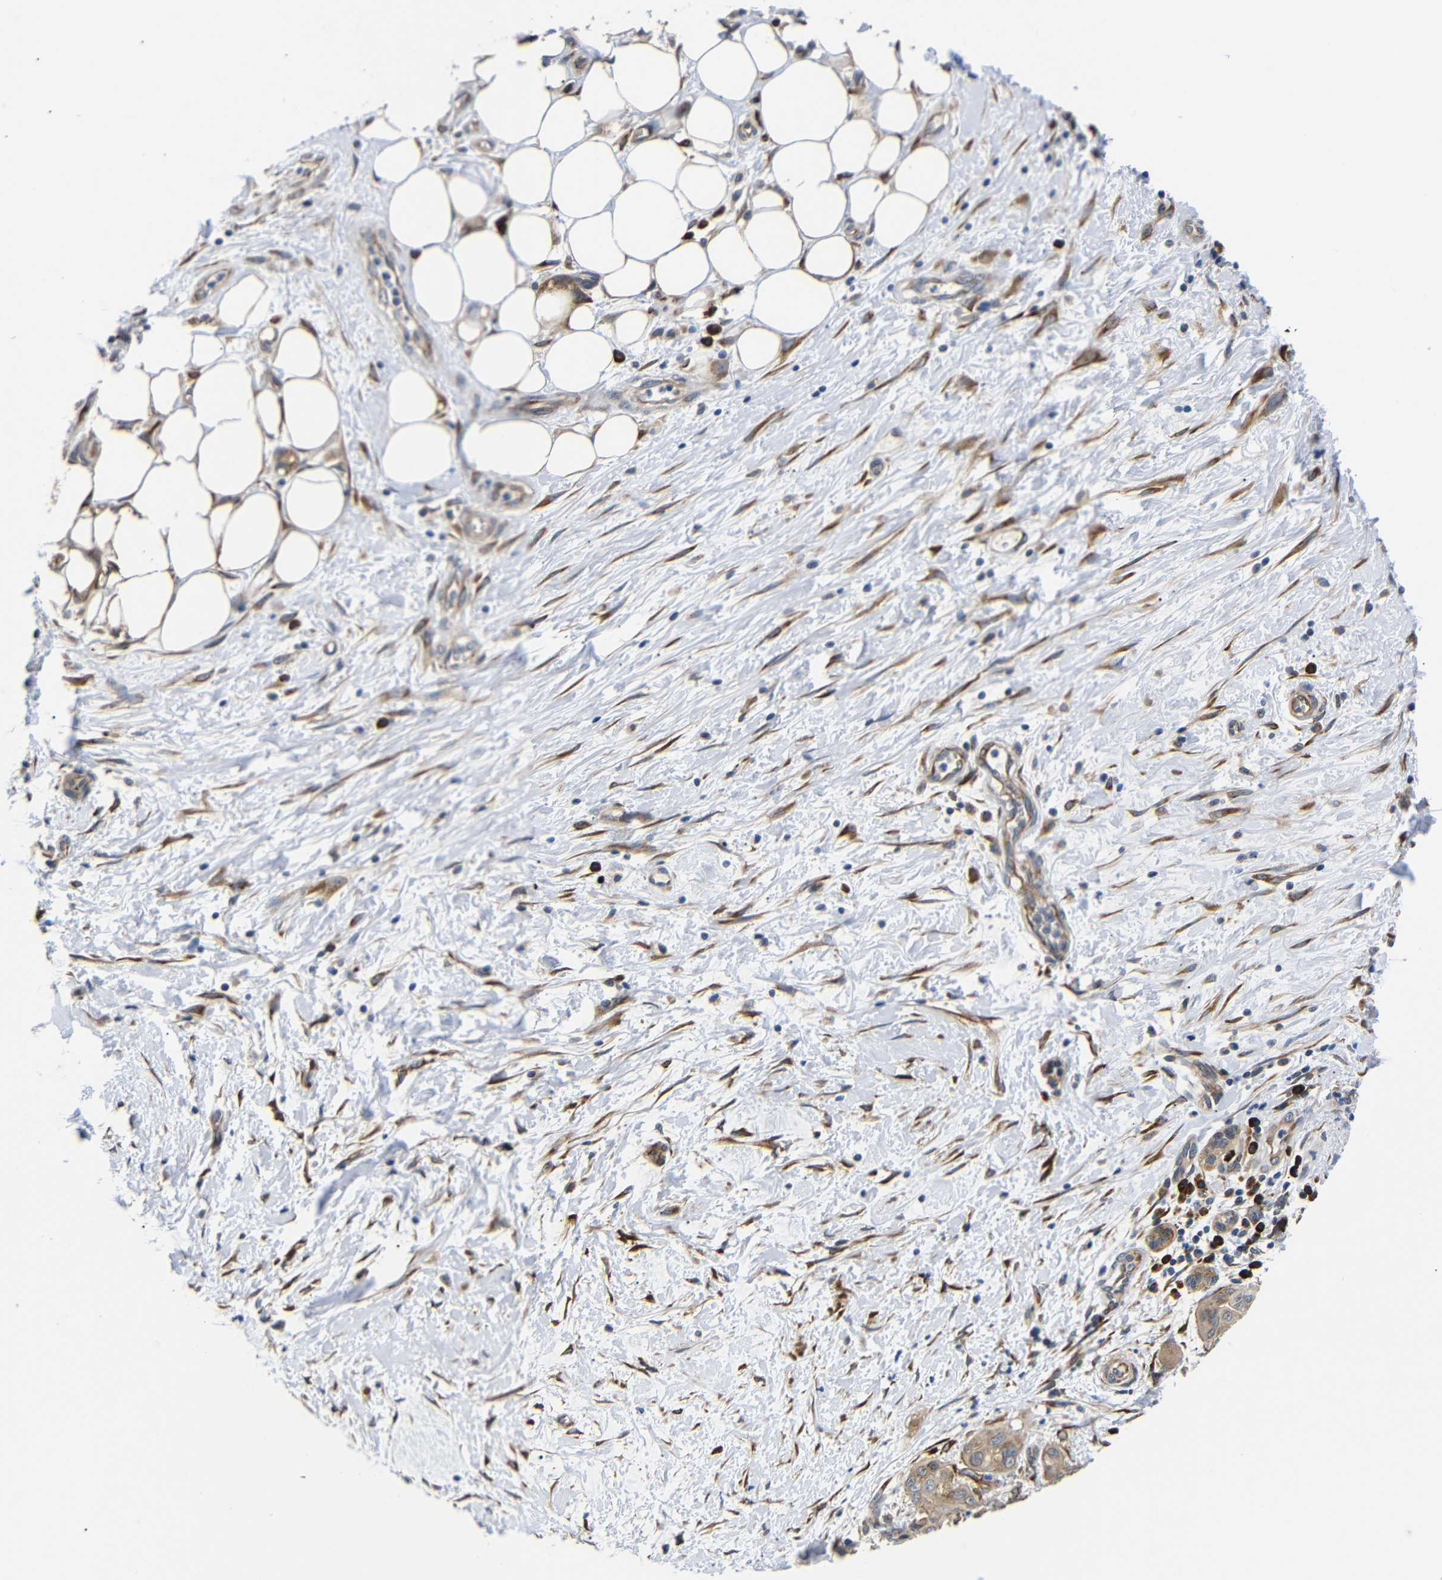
{"staining": {"intensity": "moderate", "quantity": ">75%", "location": "cytoplasmic/membranous"}, "tissue": "pancreatic cancer", "cell_type": "Tumor cells", "image_type": "cancer", "snomed": [{"axis": "morphology", "description": "Adenocarcinoma, NOS"}, {"axis": "topography", "description": "Pancreas"}], "caption": "This micrograph demonstrates immunohistochemistry staining of adenocarcinoma (pancreatic), with medium moderate cytoplasmic/membranous staining in approximately >75% of tumor cells.", "gene": "KANK4", "patient": {"sex": "female", "age": 75}}